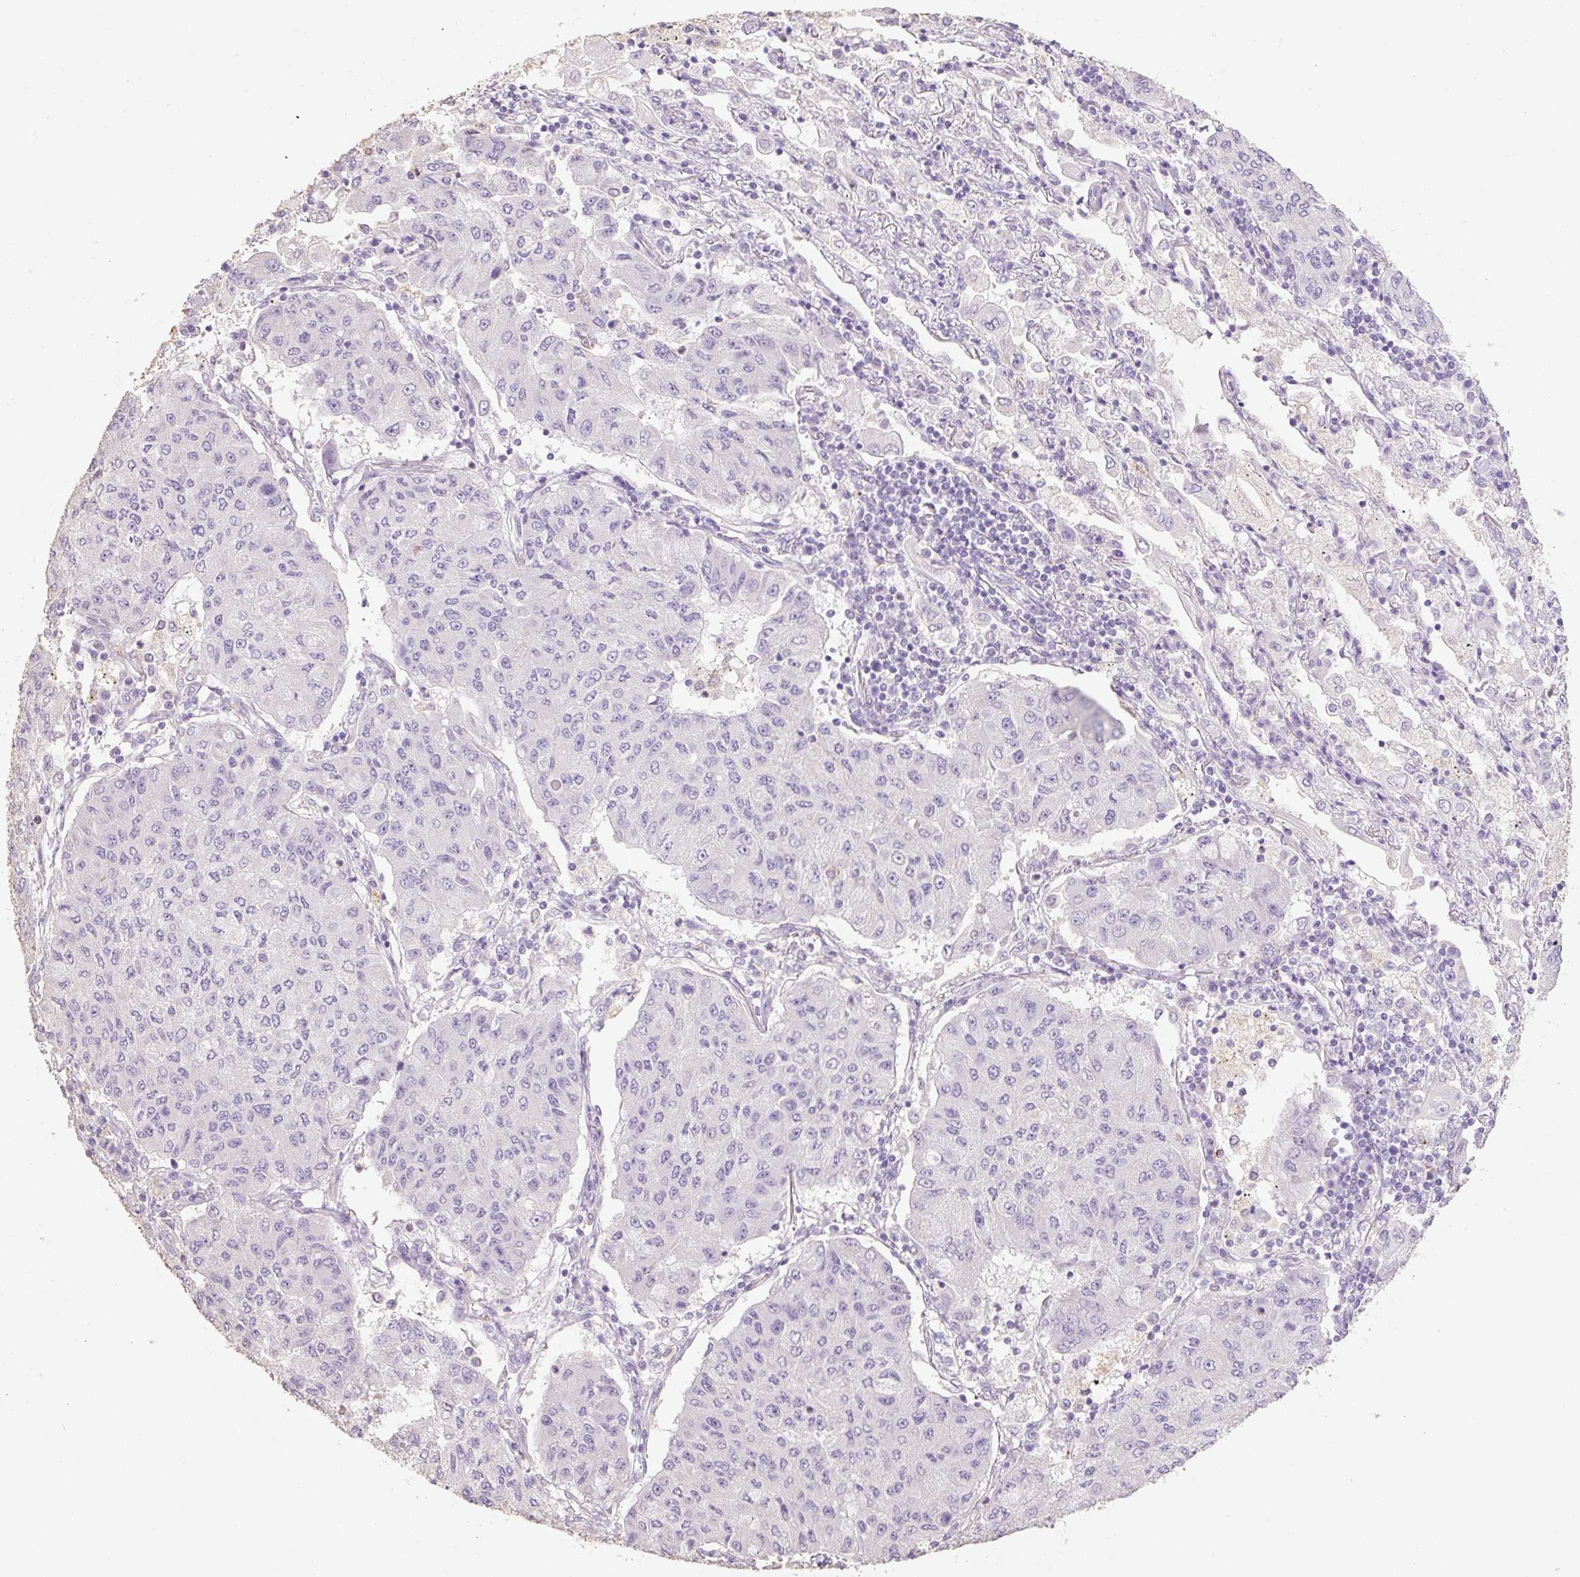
{"staining": {"intensity": "negative", "quantity": "none", "location": "none"}, "tissue": "lung cancer", "cell_type": "Tumor cells", "image_type": "cancer", "snomed": [{"axis": "morphology", "description": "Squamous cell carcinoma, NOS"}, {"axis": "topography", "description": "Lung"}], "caption": "Immunohistochemistry histopathology image of neoplastic tissue: squamous cell carcinoma (lung) stained with DAB displays no significant protein expression in tumor cells.", "gene": "MBOAT7", "patient": {"sex": "male", "age": 74}}